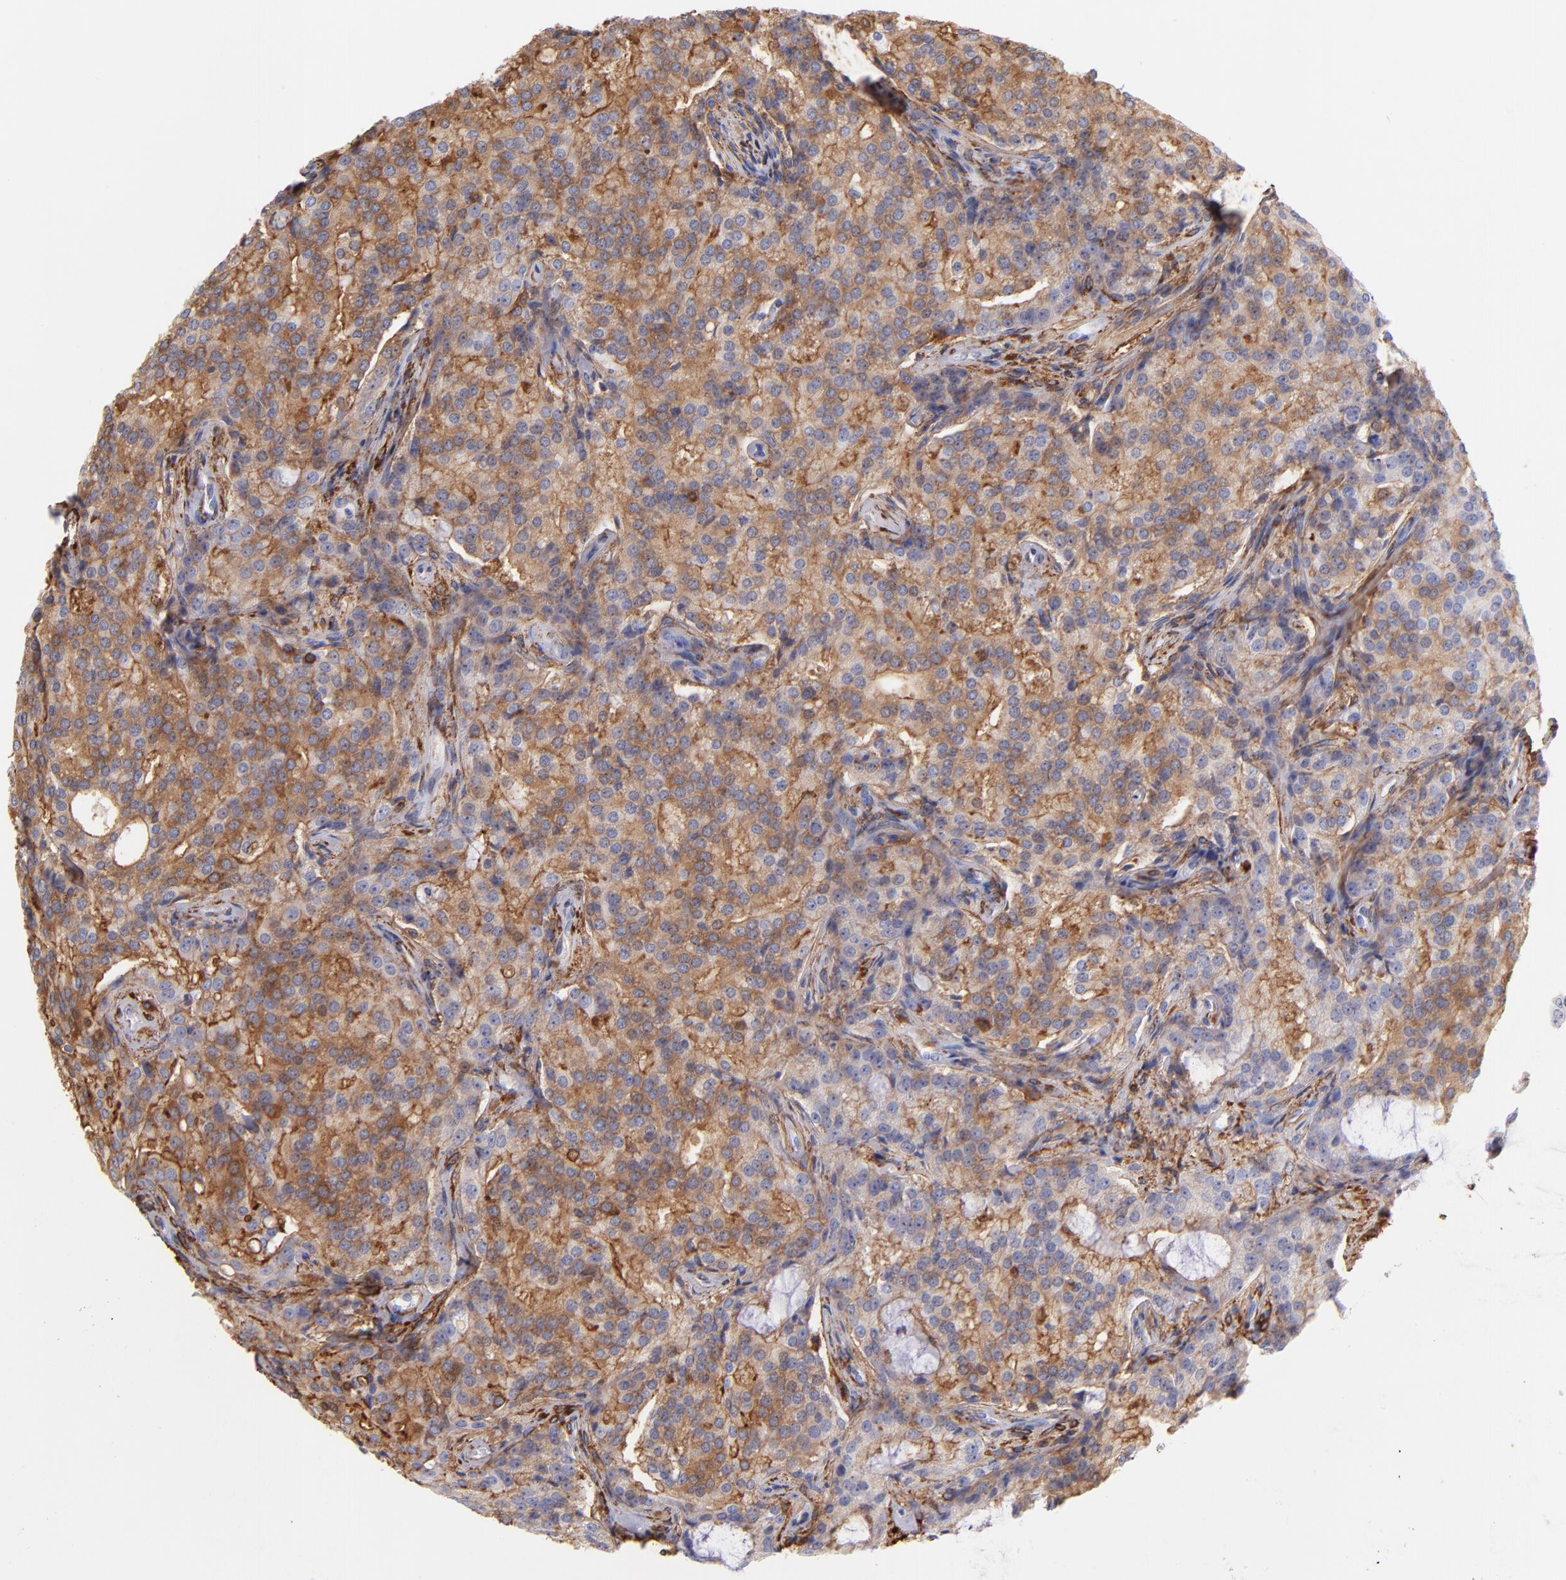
{"staining": {"intensity": "moderate", "quantity": ">75%", "location": "cytoplasmic/membranous"}, "tissue": "prostate cancer", "cell_type": "Tumor cells", "image_type": "cancer", "snomed": [{"axis": "morphology", "description": "Adenocarcinoma, High grade"}, {"axis": "topography", "description": "Prostate"}], "caption": "About >75% of tumor cells in prostate cancer demonstrate moderate cytoplasmic/membranous protein staining as visualized by brown immunohistochemical staining.", "gene": "PRKCA", "patient": {"sex": "male", "age": 72}}